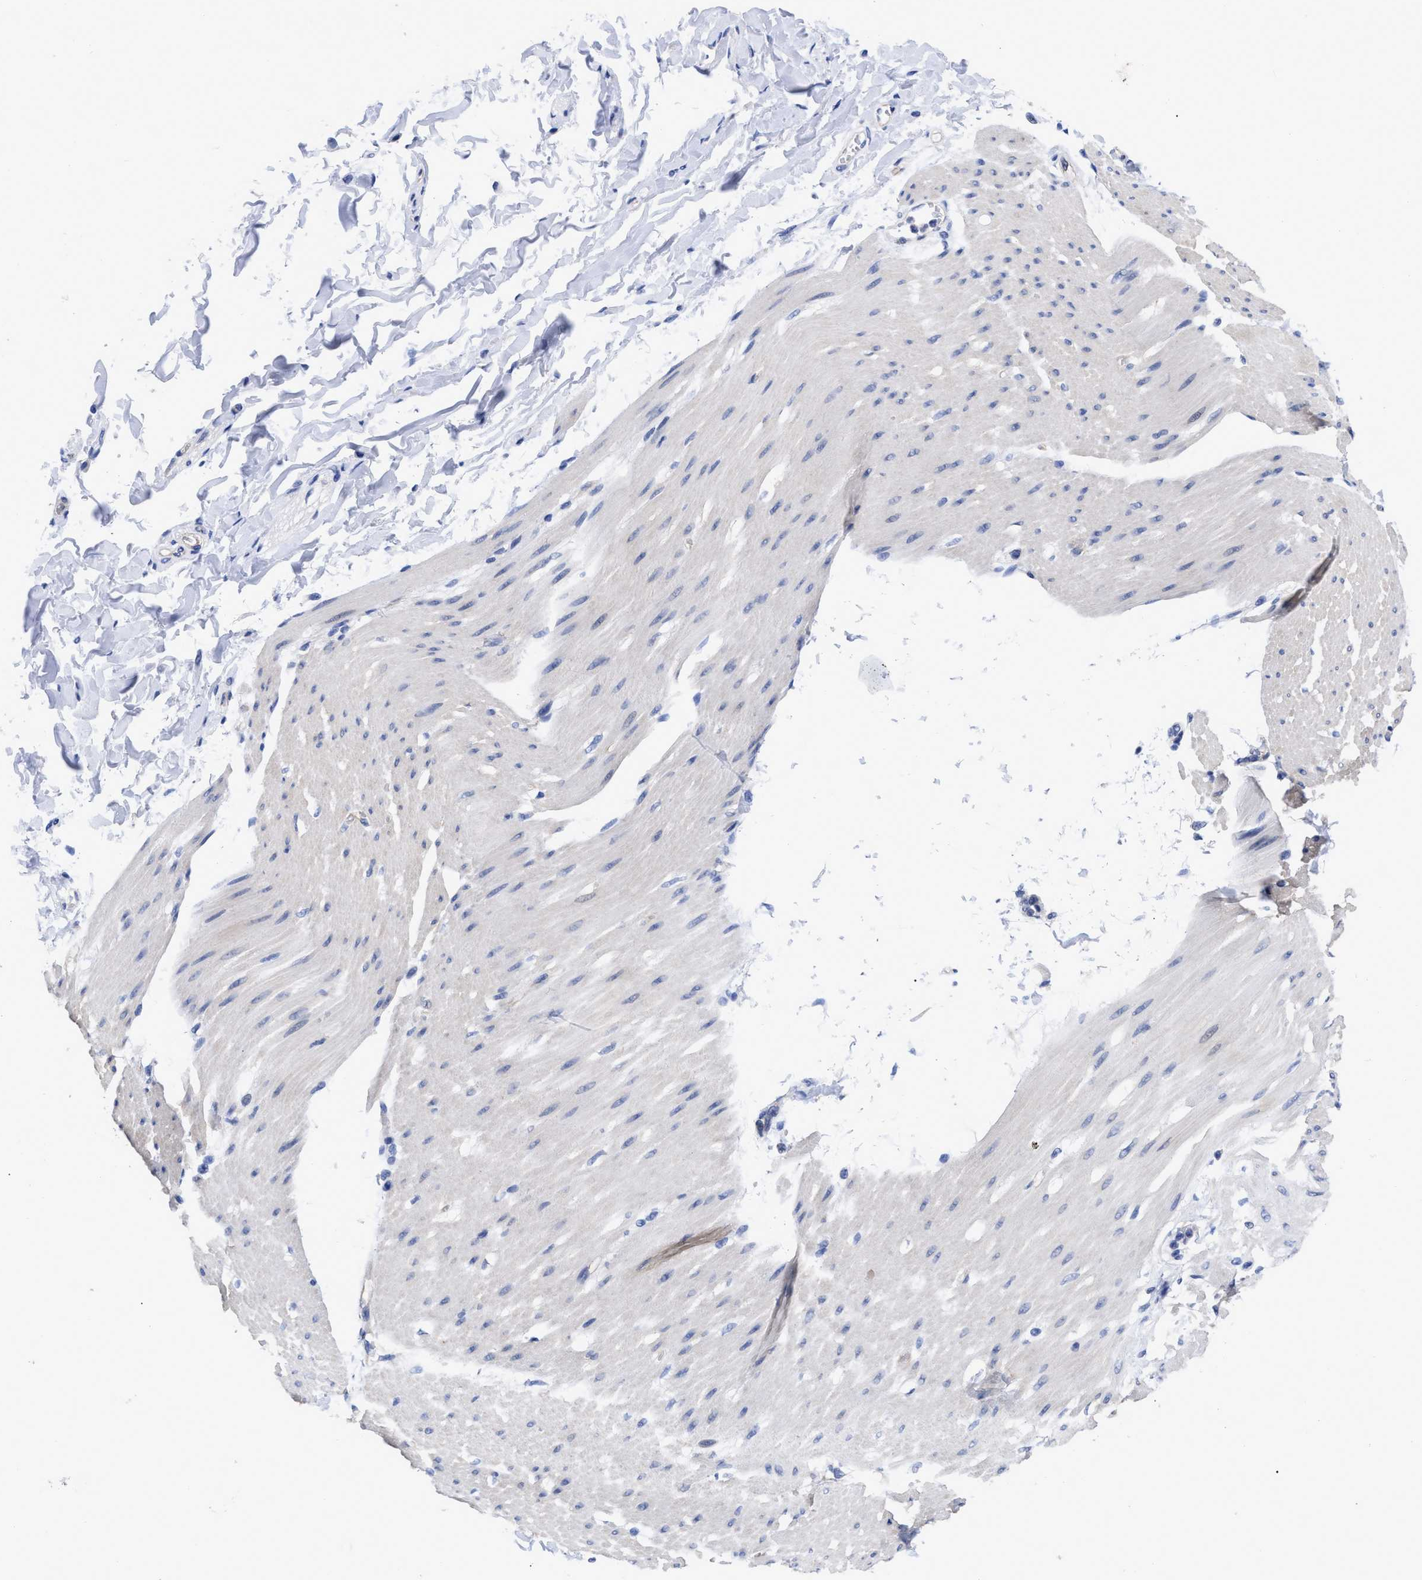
{"staining": {"intensity": "negative", "quantity": "none", "location": "none"}, "tissue": "adipose tissue", "cell_type": "Adipocytes", "image_type": "normal", "snomed": [{"axis": "morphology", "description": "Normal tissue, NOS"}, {"axis": "morphology", "description": "Adenocarcinoma, NOS"}, {"axis": "topography", "description": "Duodenum"}, {"axis": "topography", "description": "Peripheral nerve tissue"}], "caption": "Protein analysis of unremarkable adipose tissue displays no significant positivity in adipocytes. The staining was performed using DAB to visualize the protein expression in brown, while the nuclei were stained in blue with hematoxylin (Magnification: 20x).", "gene": "IRAG2", "patient": {"sex": "female", "age": 60}}